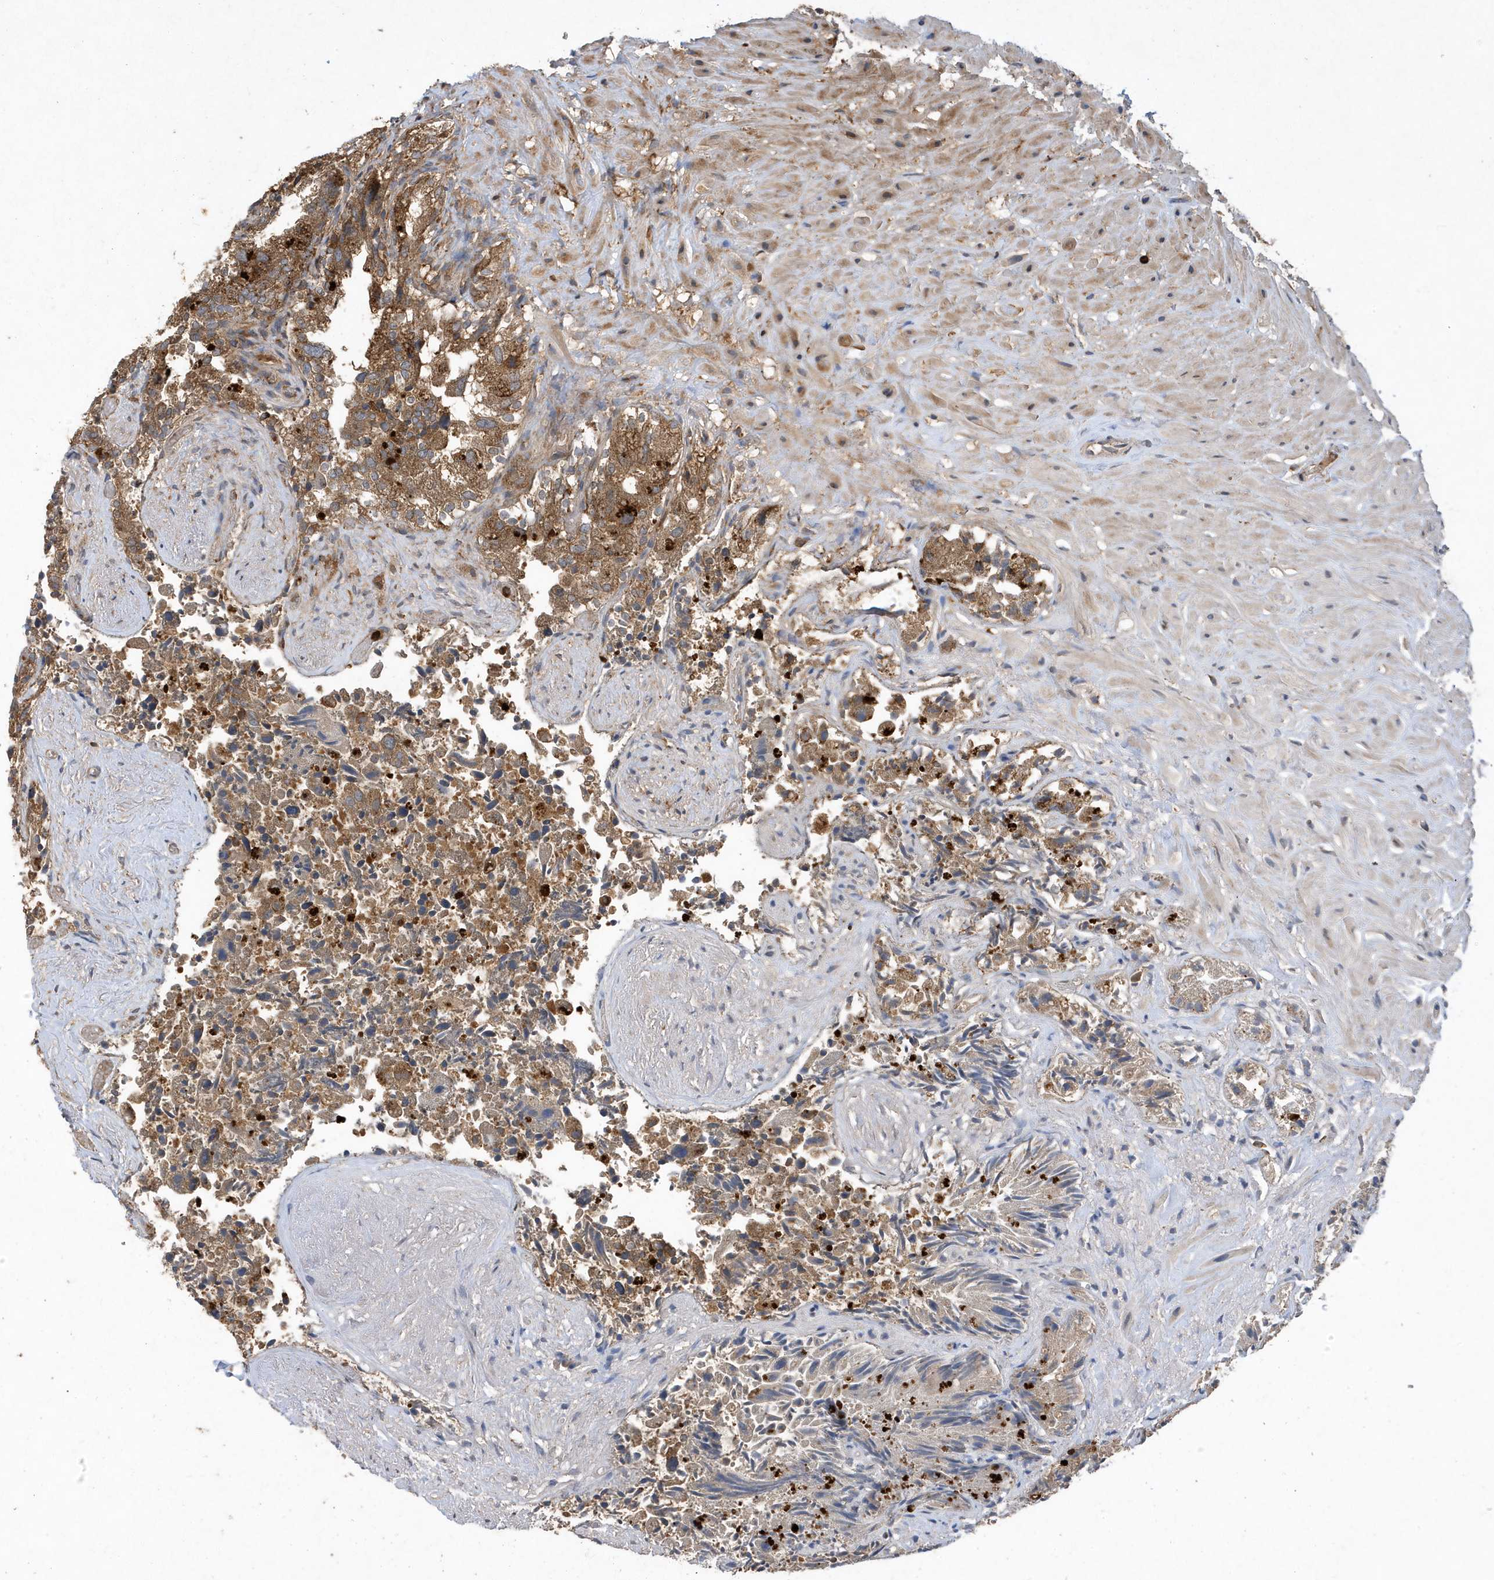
{"staining": {"intensity": "moderate", "quantity": ">75%", "location": "cytoplasmic/membranous"}, "tissue": "seminal vesicle", "cell_type": "Glandular cells", "image_type": "normal", "snomed": [{"axis": "morphology", "description": "Normal tissue, NOS"}, {"axis": "topography", "description": "Seminal veicle"}, {"axis": "topography", "description": "Peripheral nerve tissue"}], "caption": "IHC (DAB (3,3'-diaminobenzidine)) staining of benign human seminal vesicle reveals moderate cytoplasmic/membranous protein staining in about >75% of glandular cells.", "gene": "LAPTM4A", "patient": {"sex": "male", "age": 63}}